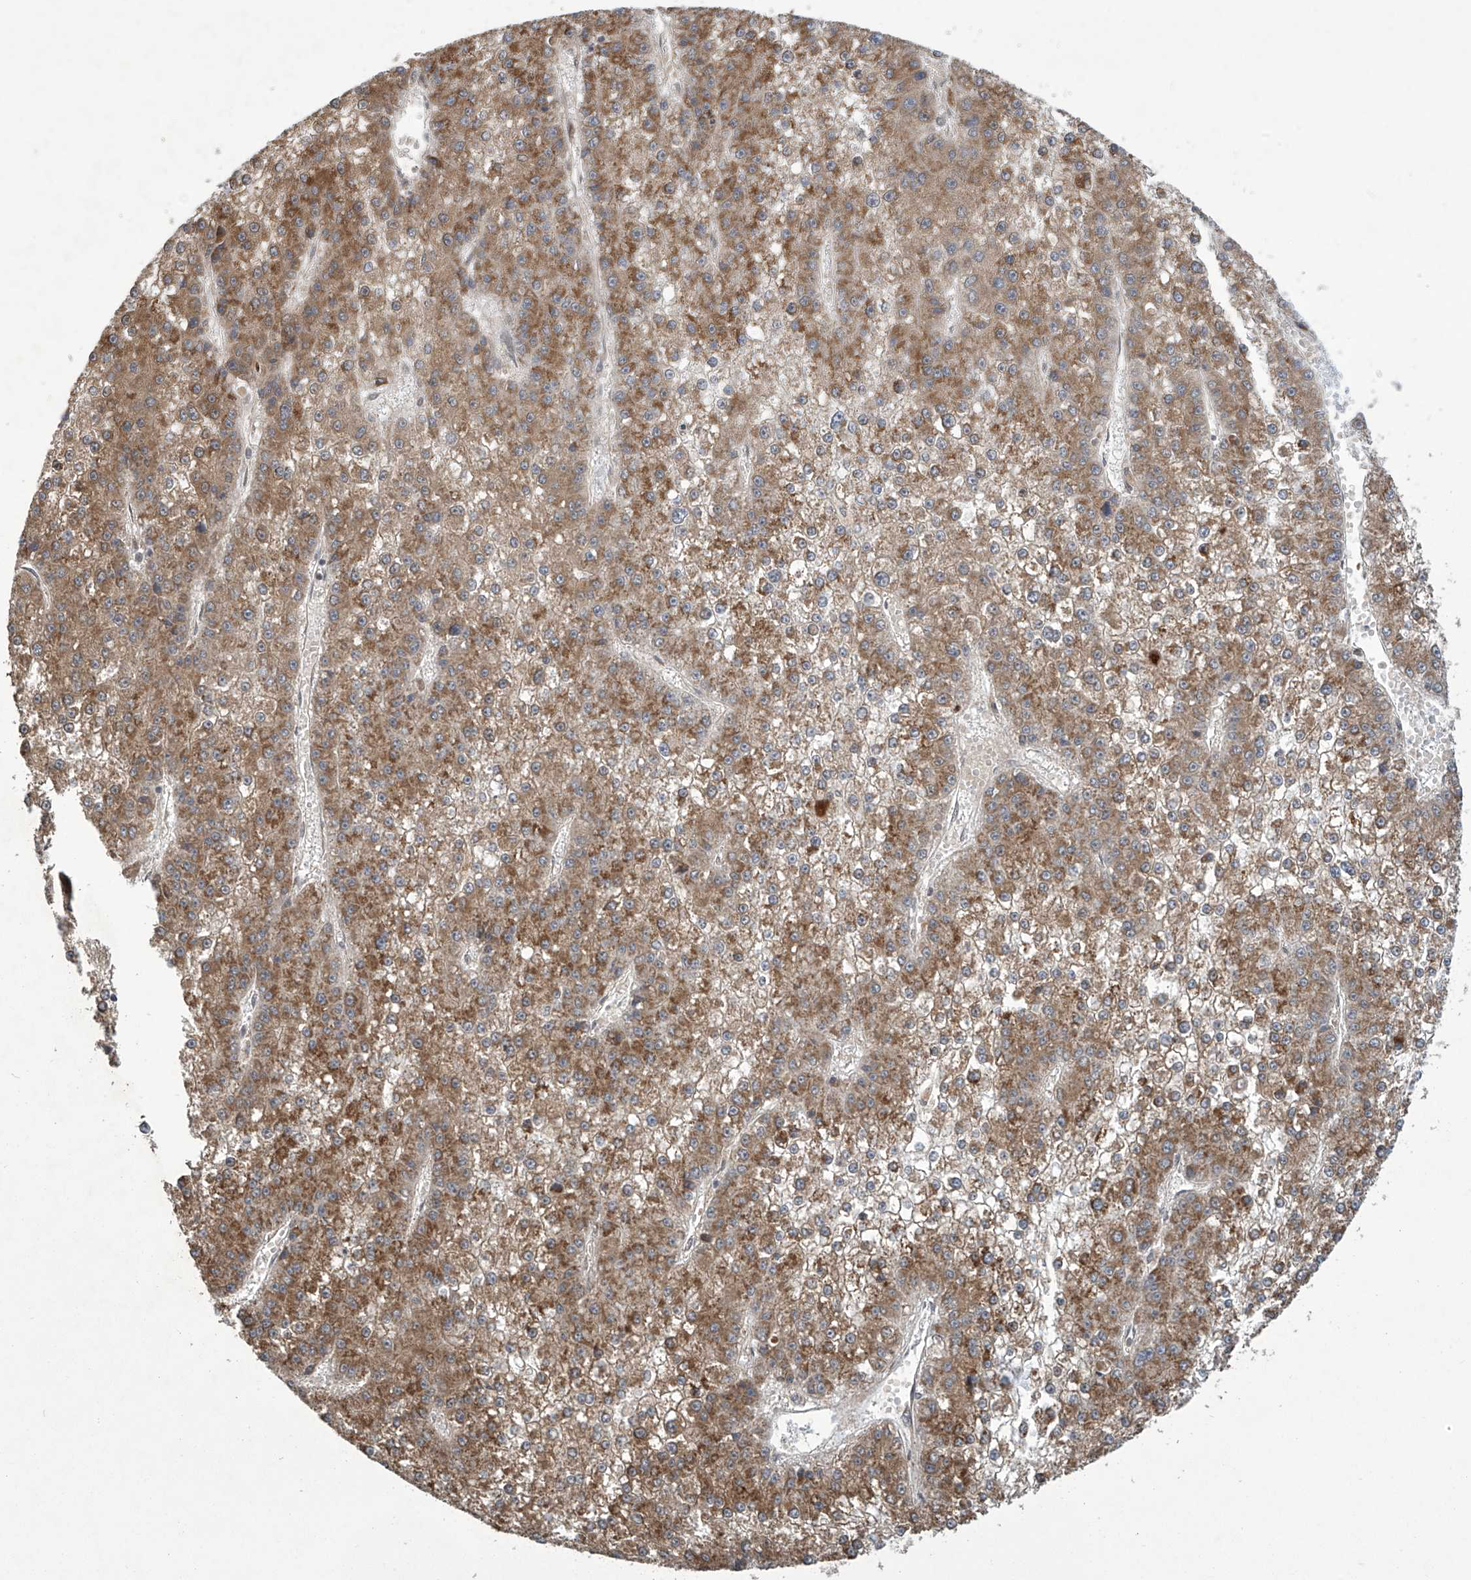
{"staining": {"intensity": "moderate", "quantity": ">75%", "location": "cytoplasmic/membranous"}, "tissue": "liver cancer", "cell_type": "Tumor cells", "image_type": "cancer", "snomed": [{"axis": "morphology", "description": "Carcinoma, Hepatocellular, NOS"}, {"axis": "topography", "description": "Liver"}], "caption": "Immunohistochemistry (DAB) staining of human hepatocellular carcinoma (liver) shows moderate cytoplasmic/membranous protein expression in about >75% of tumor cells.", "gene": "ABHD13", "patient": {"sex": "female", "age": 73}}